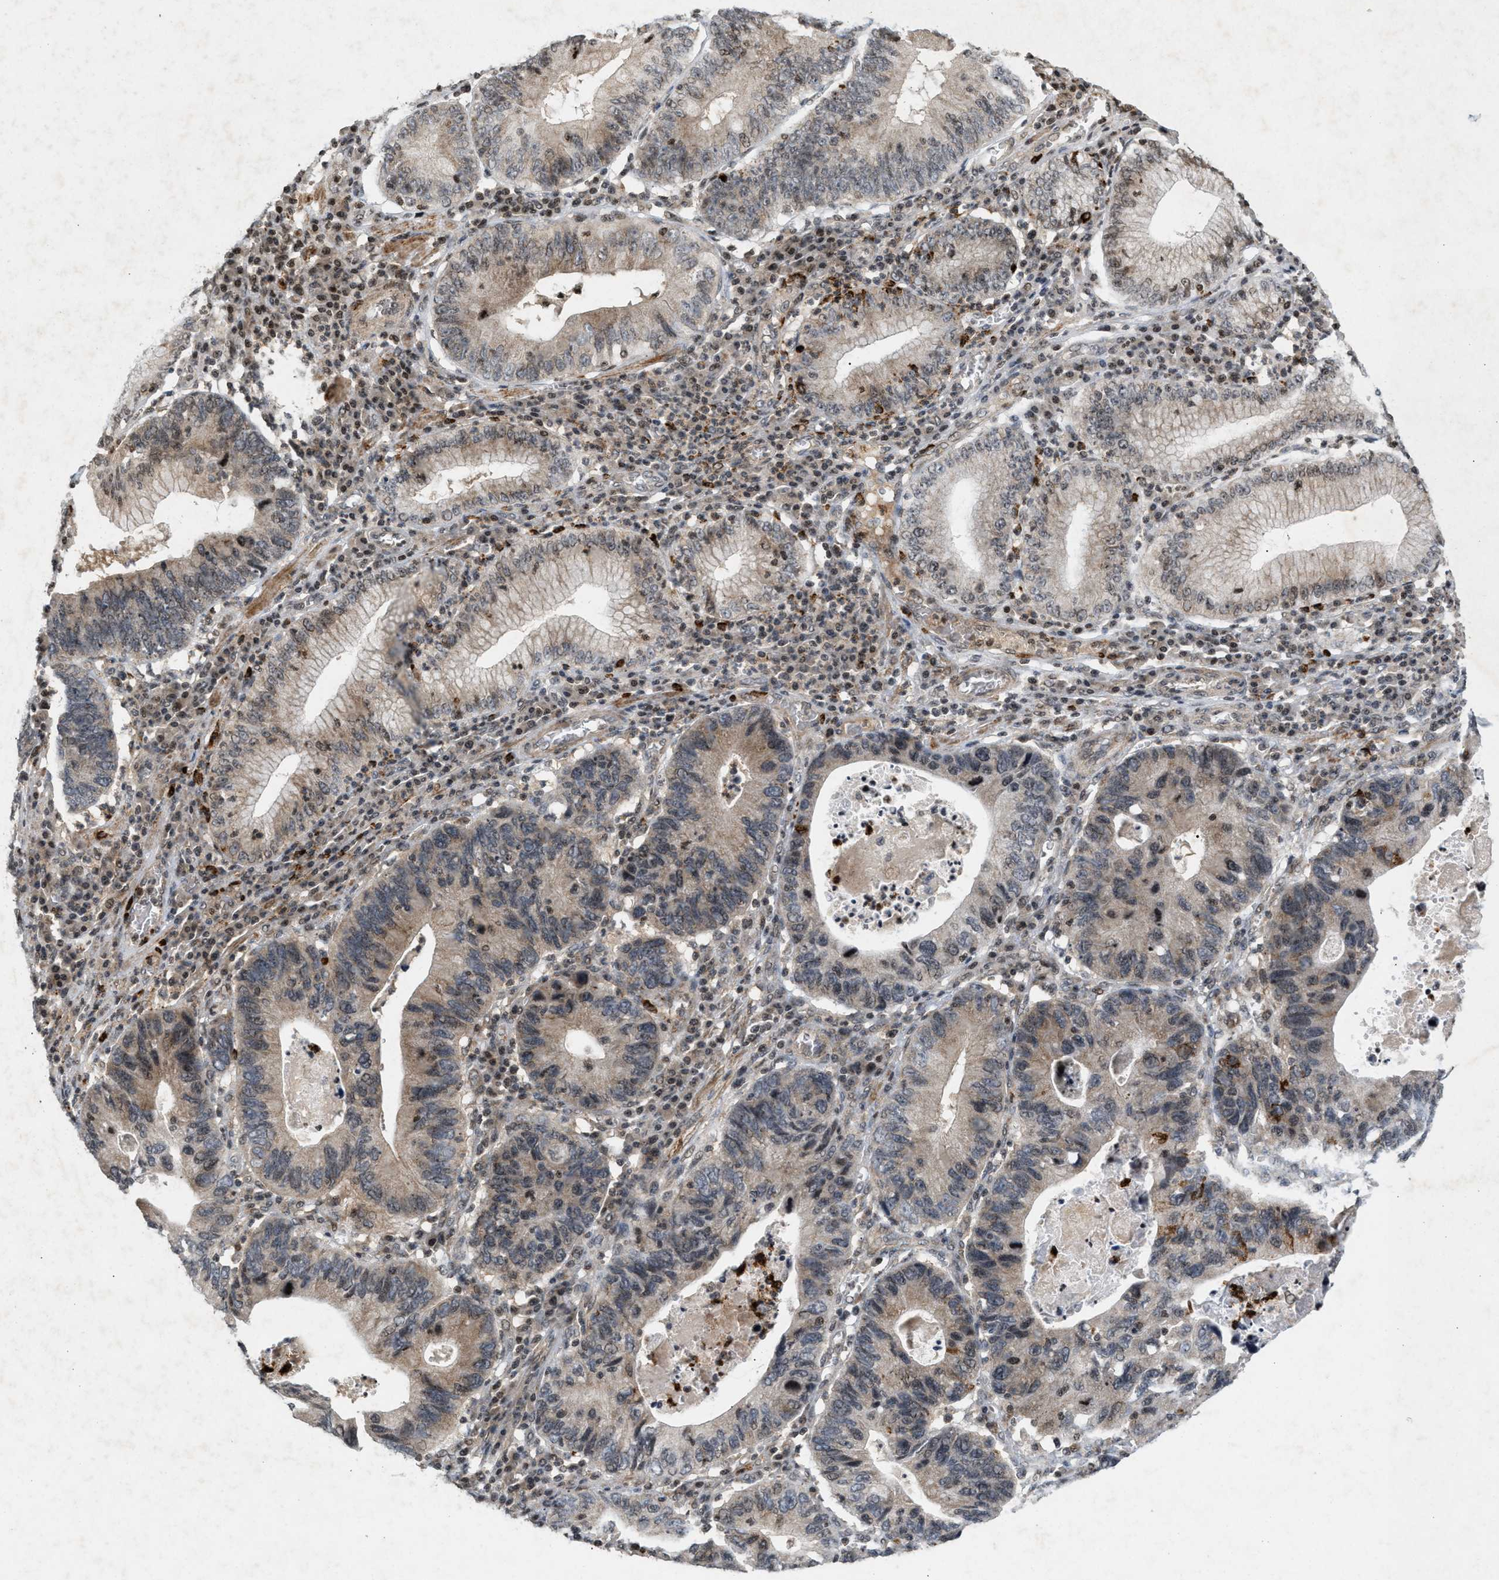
{"staining": {"intensity": "weak", "quantity": ">75%", "location": "cytoplasmic/membranous,nuclear"}, "tissue": "stomach cancer", "cell_type": "Tumor cells", "image_type": "cancer", "snomed": [{"axis": "morphology", "description": "Adenocarcinoma, NOS"}, {"axis": "topography", "description": "Stomach"}], "caption": "Immunohistochemical staining of stomach adenocarcinoma shows weak cytoplasmic/membranous and nuclear protein positivity in approximately >75% of tumor cells. (DAB = brown stain, brightfield microscopy at high magnification).", "gene": "ZPR1", "patient": {"sex": "male", "age": 59}}